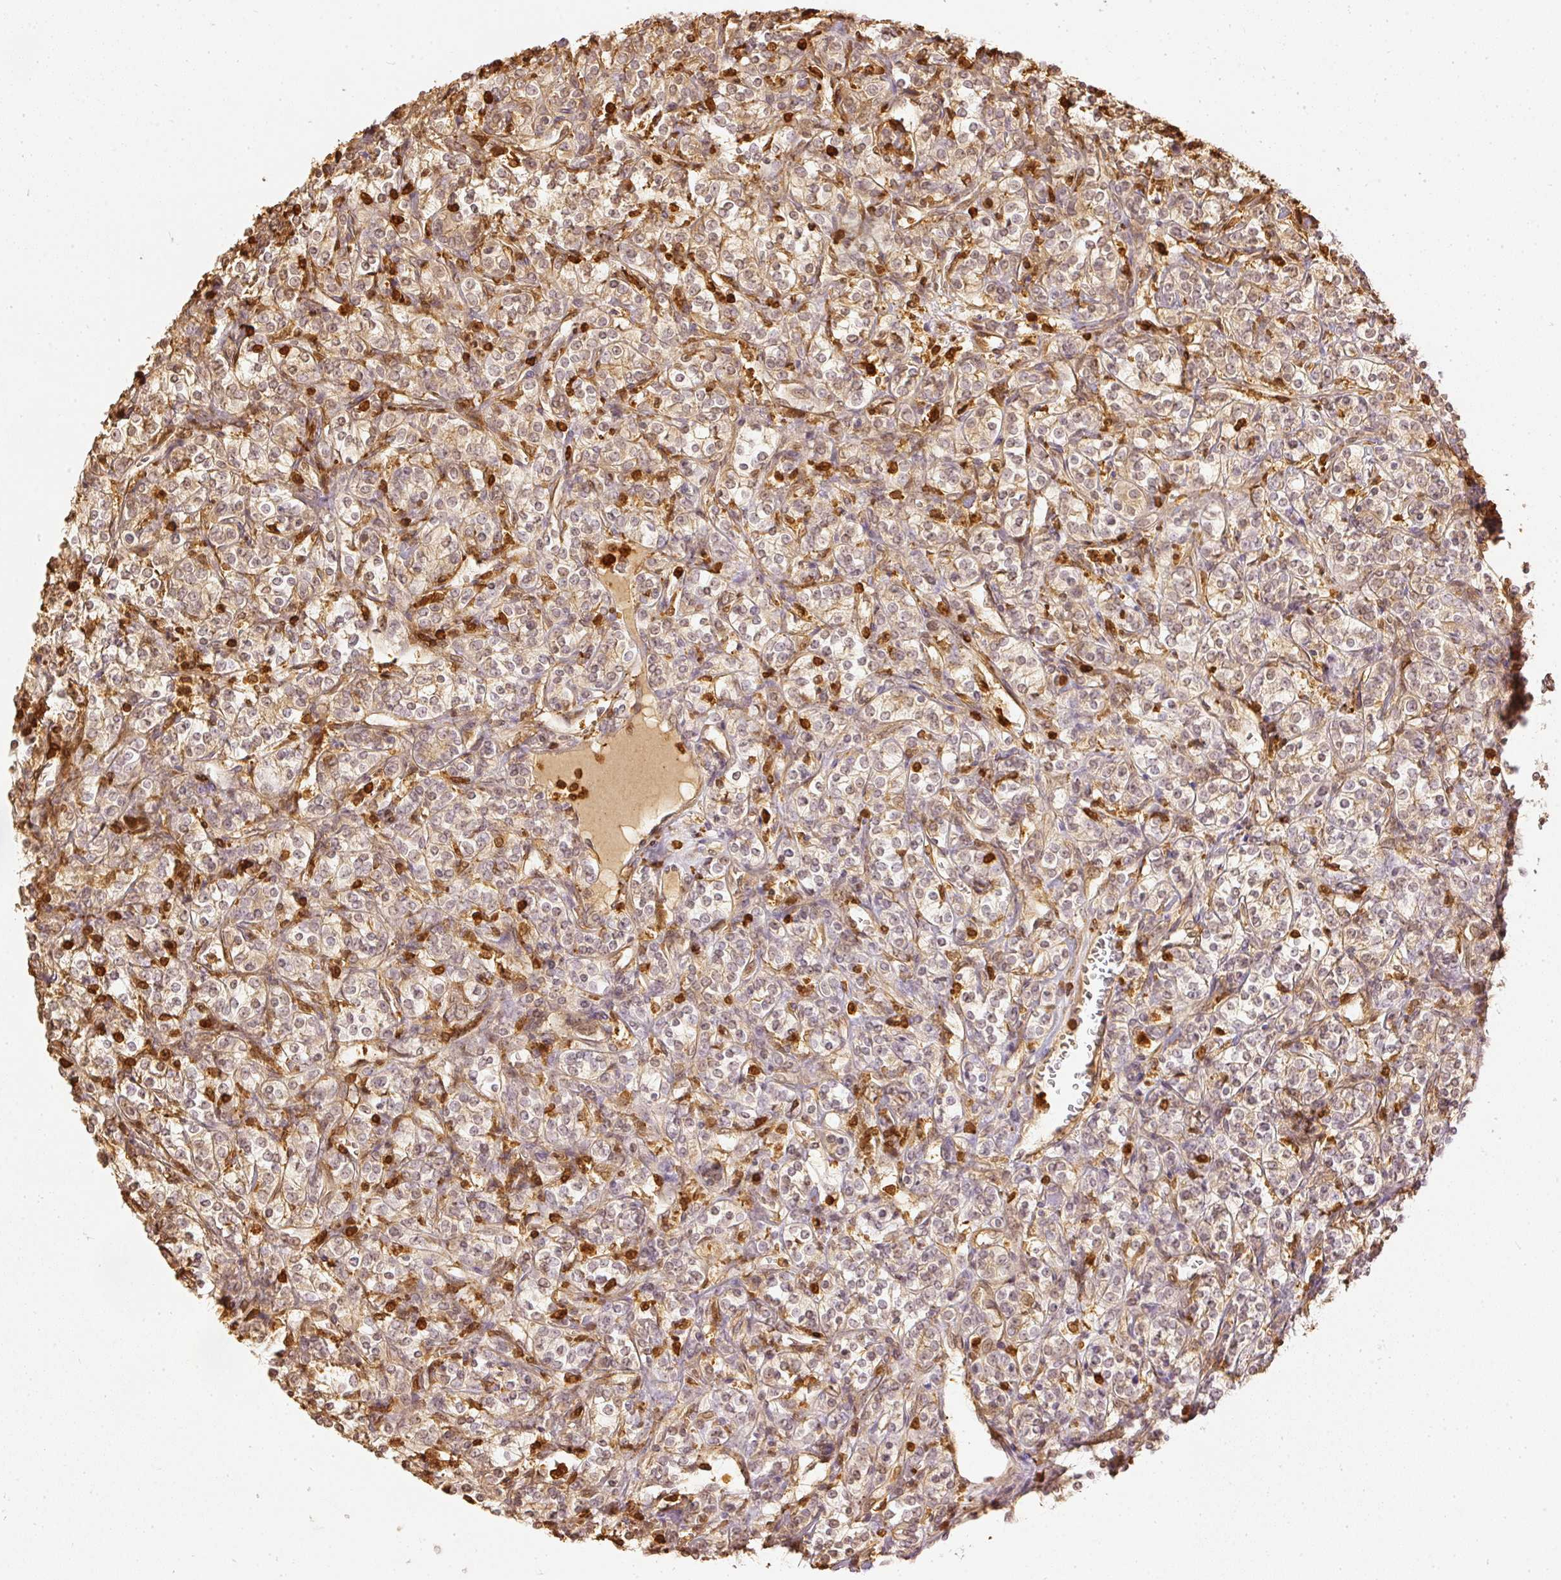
{"staining": {"intensity": "weak", "quantity": "25%-75%", "location": "cytoplasmic/membranous,nuclear"}, "tissue": "renal cancer", "cell_type": "Tumor cells", "image_type": "cancer", "snomed": [{"axis": "morphology", "description": "Adenocarcinoma, NOS"}, {"axis": "topography", "description": "Kidney"}], "caption": "There is low levels of weak cytoplasmic/membranous and nuclear positivity in tumor cells of renal cancer, as demonstrated by immunohistochemical staining (brown color).", "gene": "PFN1", "patient": {"sex": "male", "age": 77}}